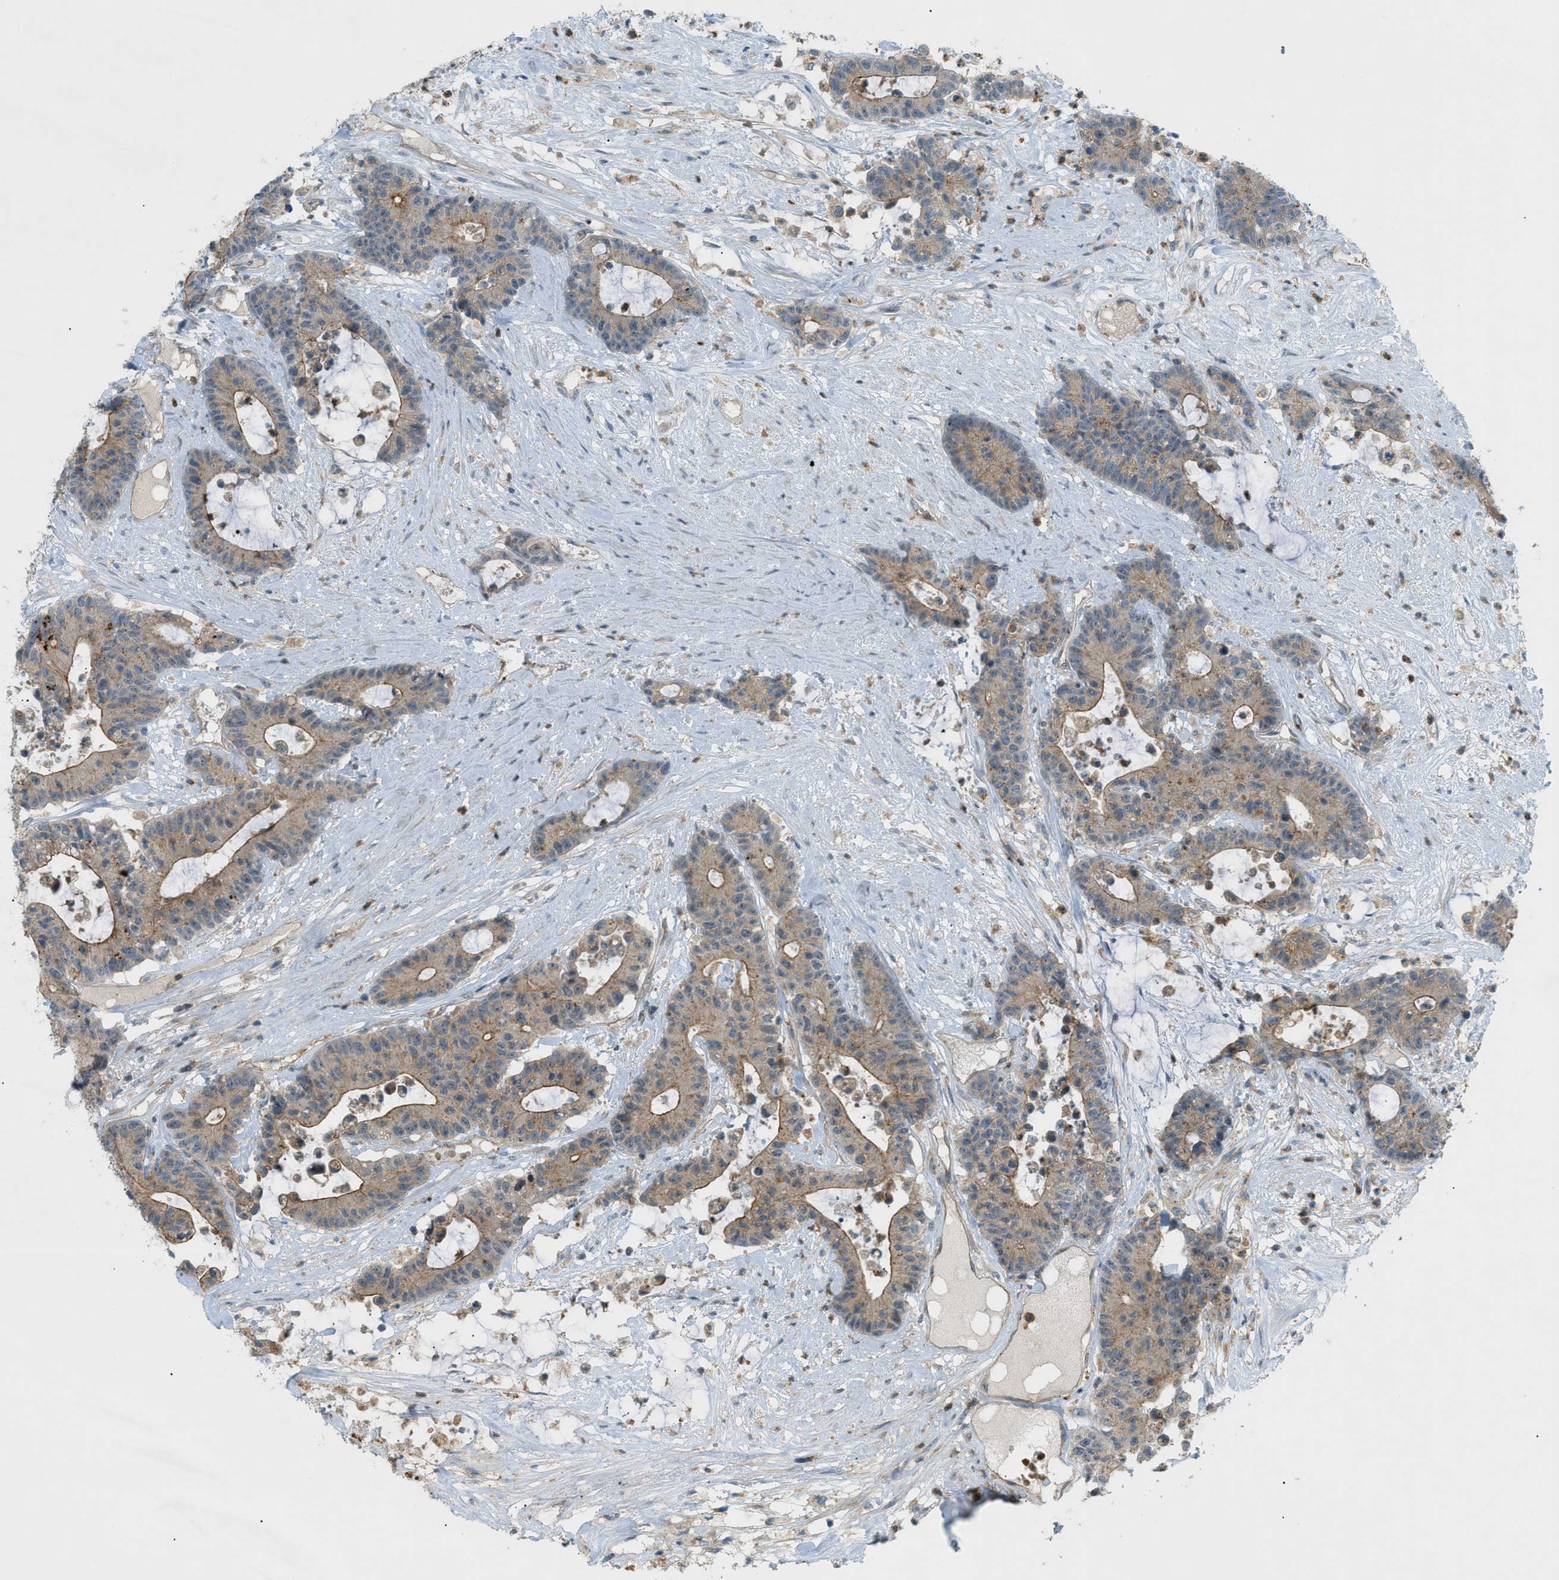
{"staining": {"intensity": "weak", "quantity": ">75%", "location": "cytoplasmic/membranous"}, "tissue": "colorectal cancer", "cell_type": "Tumor cells", "image_type": "cancer", "snomed": [{"axis": "morphology", "description": "Adenocarcinoma, NOS"}, {"axis": "topography", "description": "Colon"}], "caption": "This is a micrograph of IHC staining of colorectal cancer (adenocarcinoma), which shows weak positivity in the cytoplasmic/membranous of tumor cells.", "gene": "GRK6", "patient": {"sex": "female", "age": 84}}